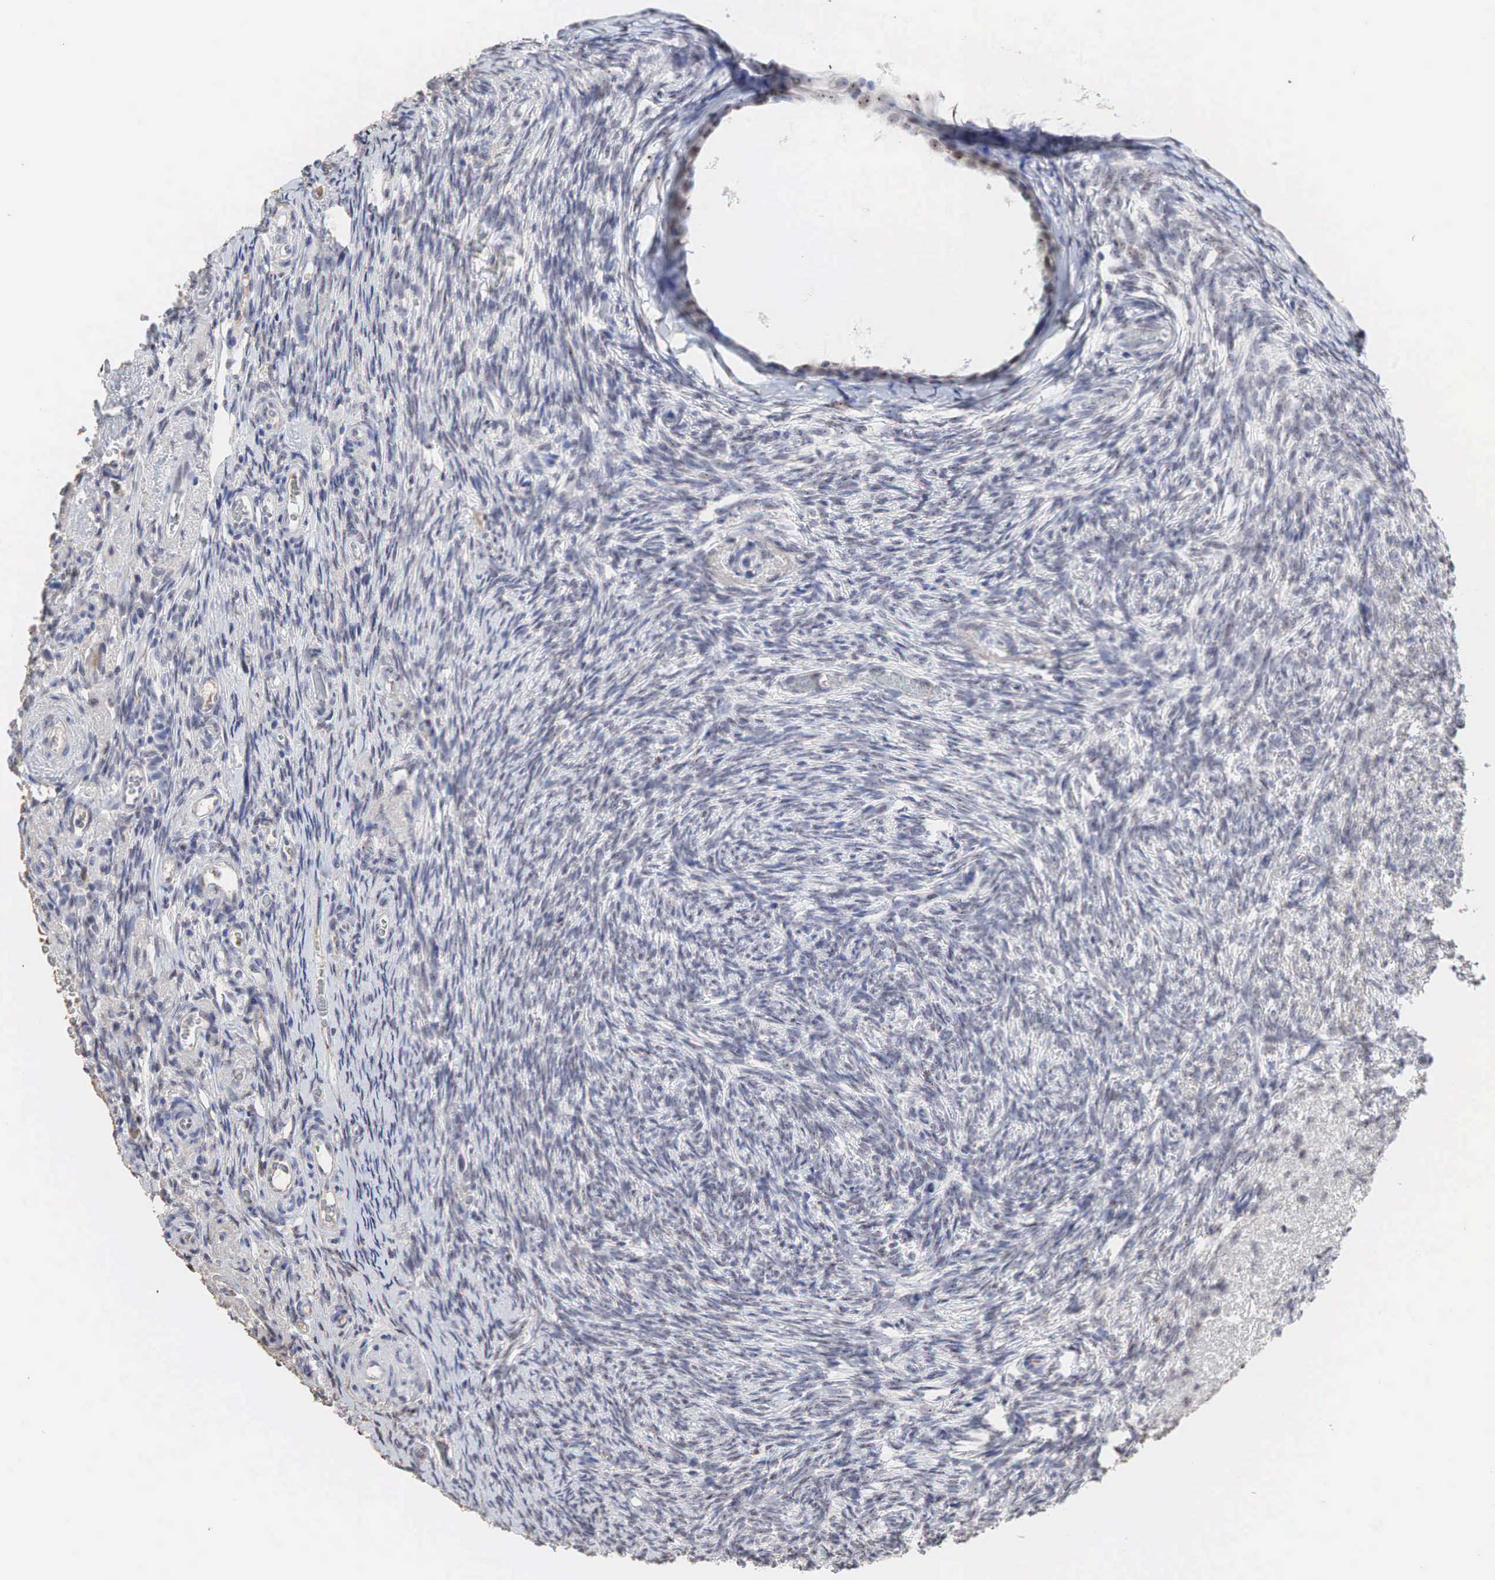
{"staining": {"intensity": "moderate", "quantity": "25%-75%", "location": "nuclear"}, "tissue": "ovary", "cell_type": "Follicle cells", "image_type": "normal", "snomed": [{"axis": "morphology", "description": "Normal tissue, NOS"}, {"axis": "topography", "description": "Ovary"}], "caption": "High-magnification brightfield microscopy of normal ovary stained with DAB (3,3'-diaminobenzidine) (brown) and counterstained with hematoxylin (blue). follicle cells exhibit moderate nuclear expression is identified in approximately25%-75% of cells.", "gene": "DKC1", "patient": {"sex": "female", "age": 78}}